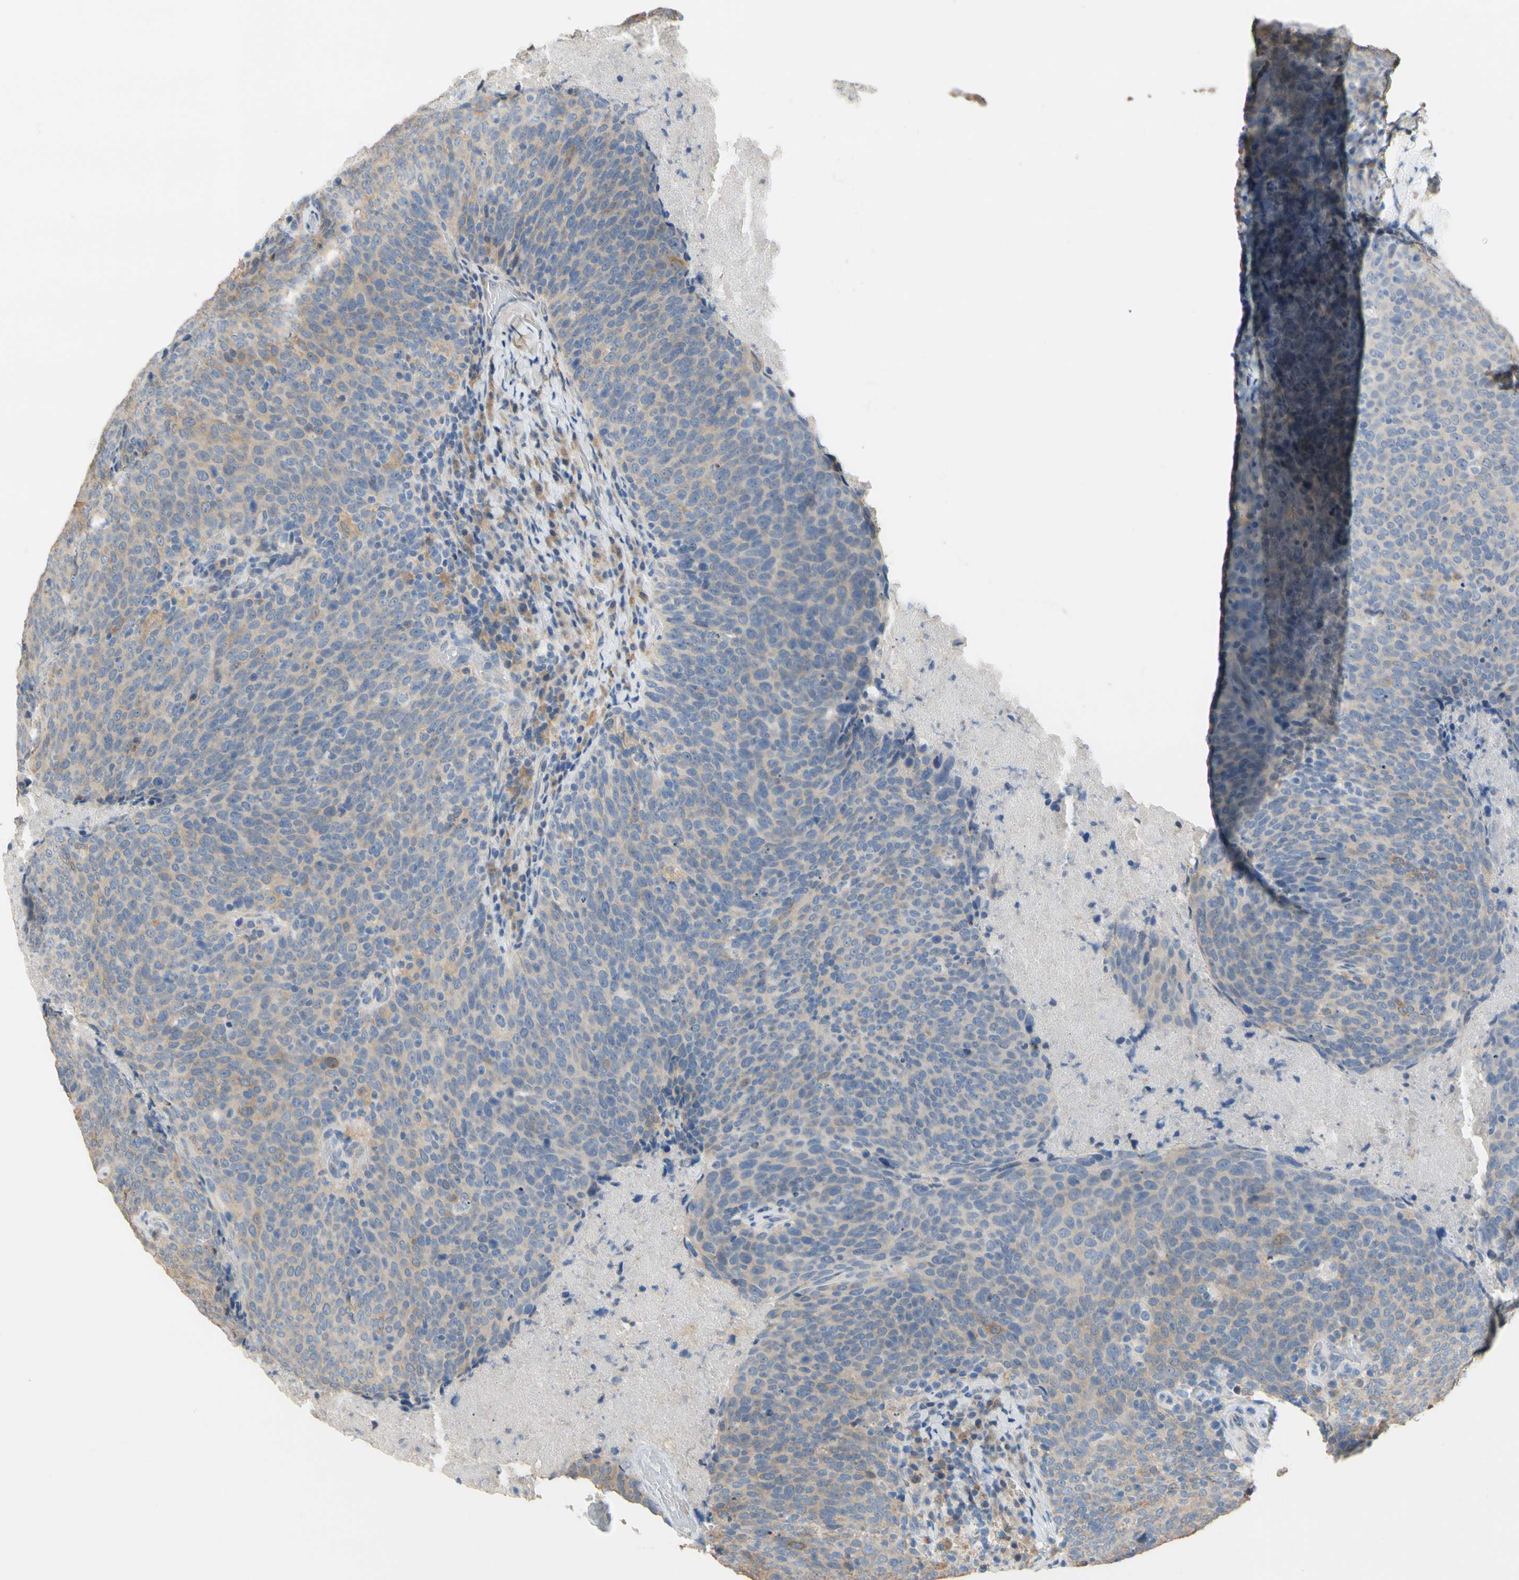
{"staining": {"intensity": "moderate", "quantity": ">75%", "location": "cytoplasmic/membranous"}, "tissue": "head and neck cancer", "cell_type": "Tumor cells", "image_type": "cancer", "snomed": [{"axis": "morphology", "description": "Squamous cell carcinoma, NOS"}, {"axis": "morphology", "description": "Squamous cell carcinoma, metastatic, NOS"}, {"axis": "topography", "description": "Lymph node"}, {"axis": "topography", "description": "Head-Neck"}], "caption": "Head and neck cancer (squamous cell carcinoma) tissue demonstrates moderate cytoplasmic/membranous positivity in about >75% of tumor cells, visualized by immunohistochemistry. (Brightfield microscopy of DAB IHC at high magnification).", "gene": "ALDH1A2", "patient": {"sex": "male", "age": 62}}